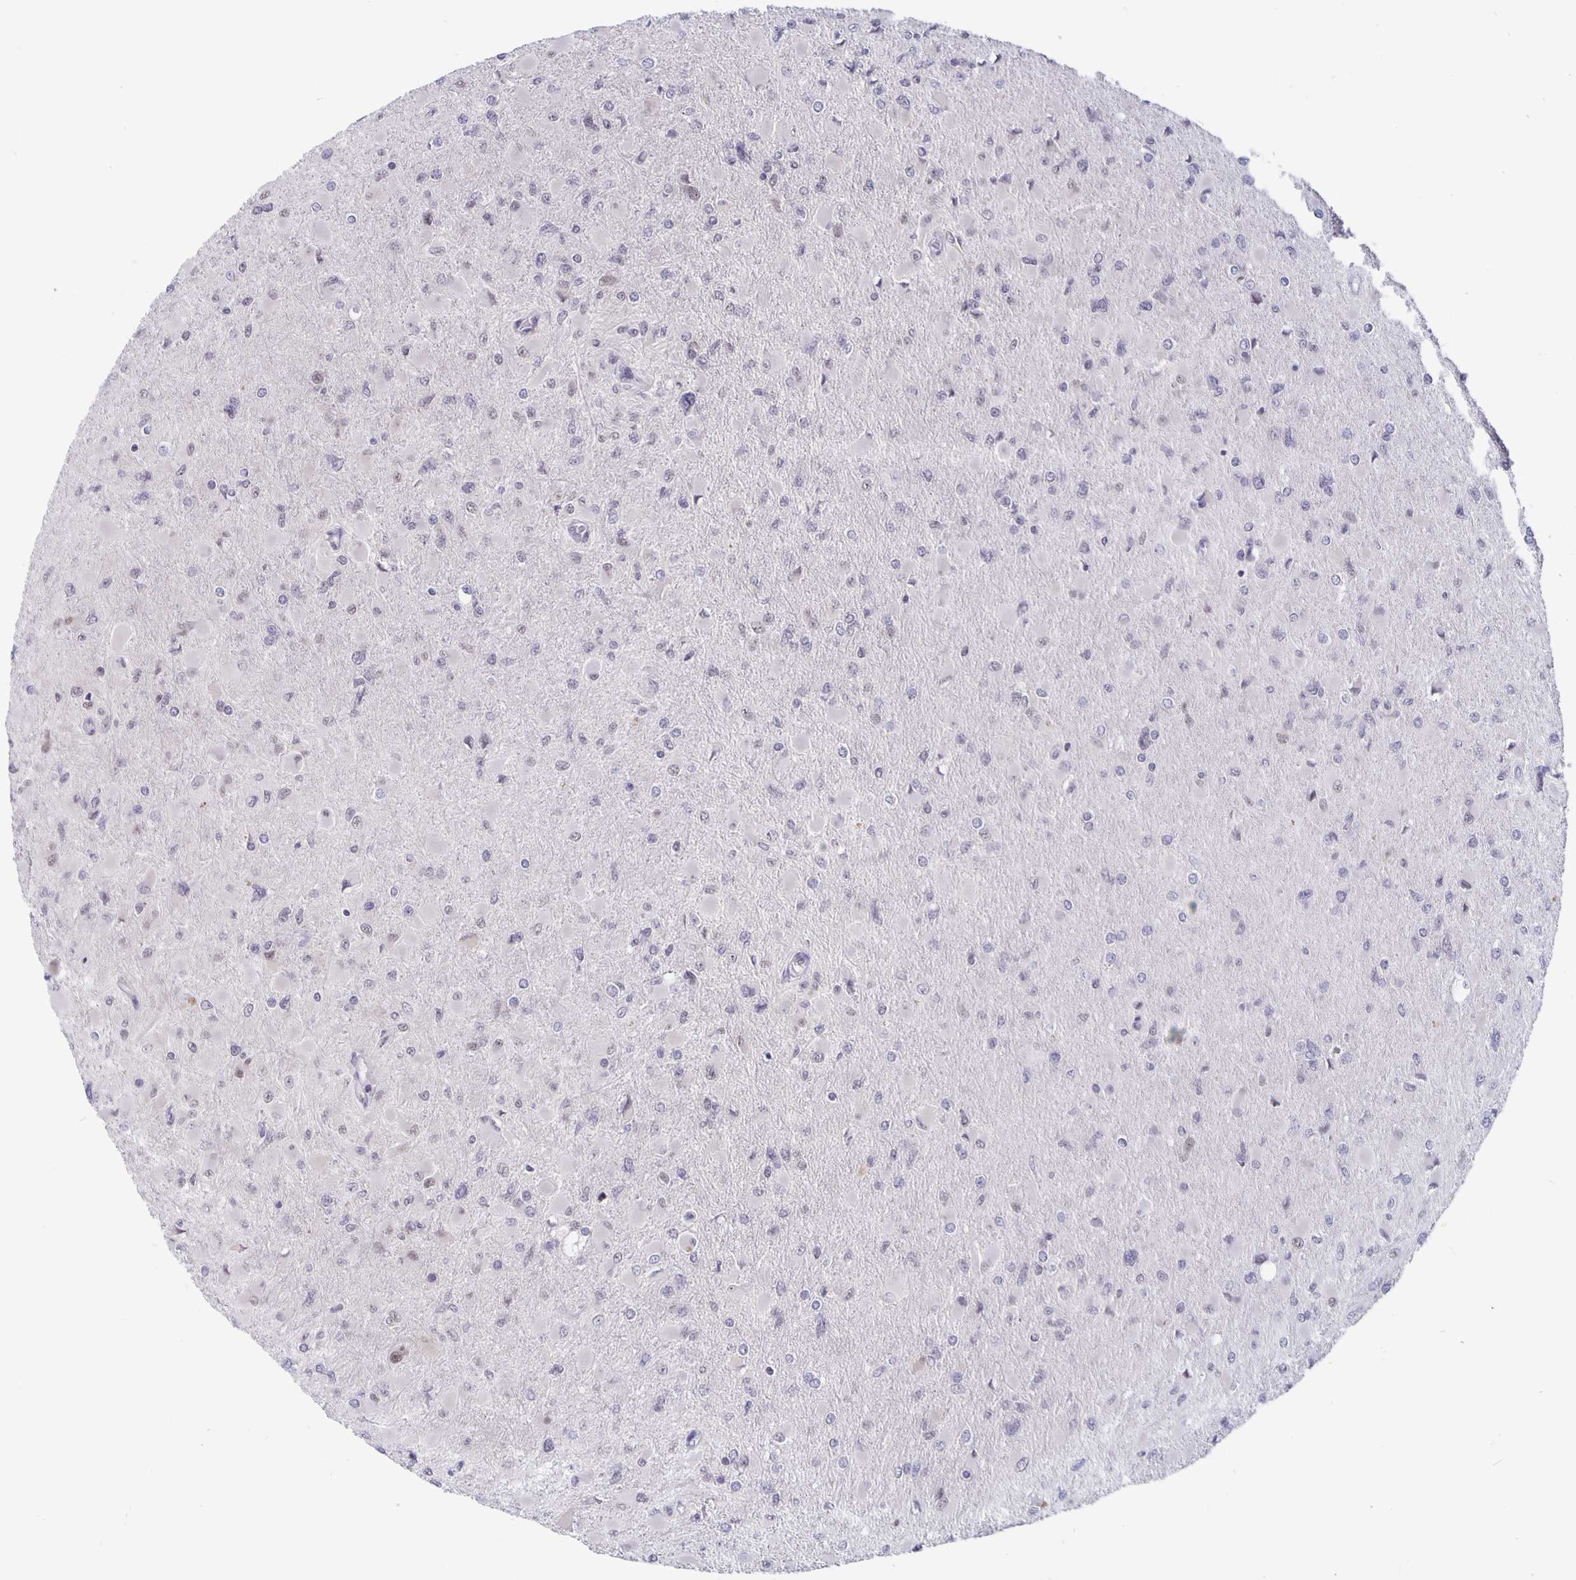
{"staining": {"intensity": "weak", "quantity": "<25%", "location": "nuclear"}, "tissue": "glioma", "cell_type": "Tumor cells", "image_type": "cancer", "snomed": [{"axis": "morphology", "description": "Glioma, malignant, High grade"}, {"axis": "topography", "description": "Cerebral cortex"}], "caption": "Immunohistochemistry (IHC) micrograph of glioma stained for a protein (brown), which reveals no expression in tumor cells.", "gene": "ZNF691", "patient": {"sex": "female", "age": 36}}